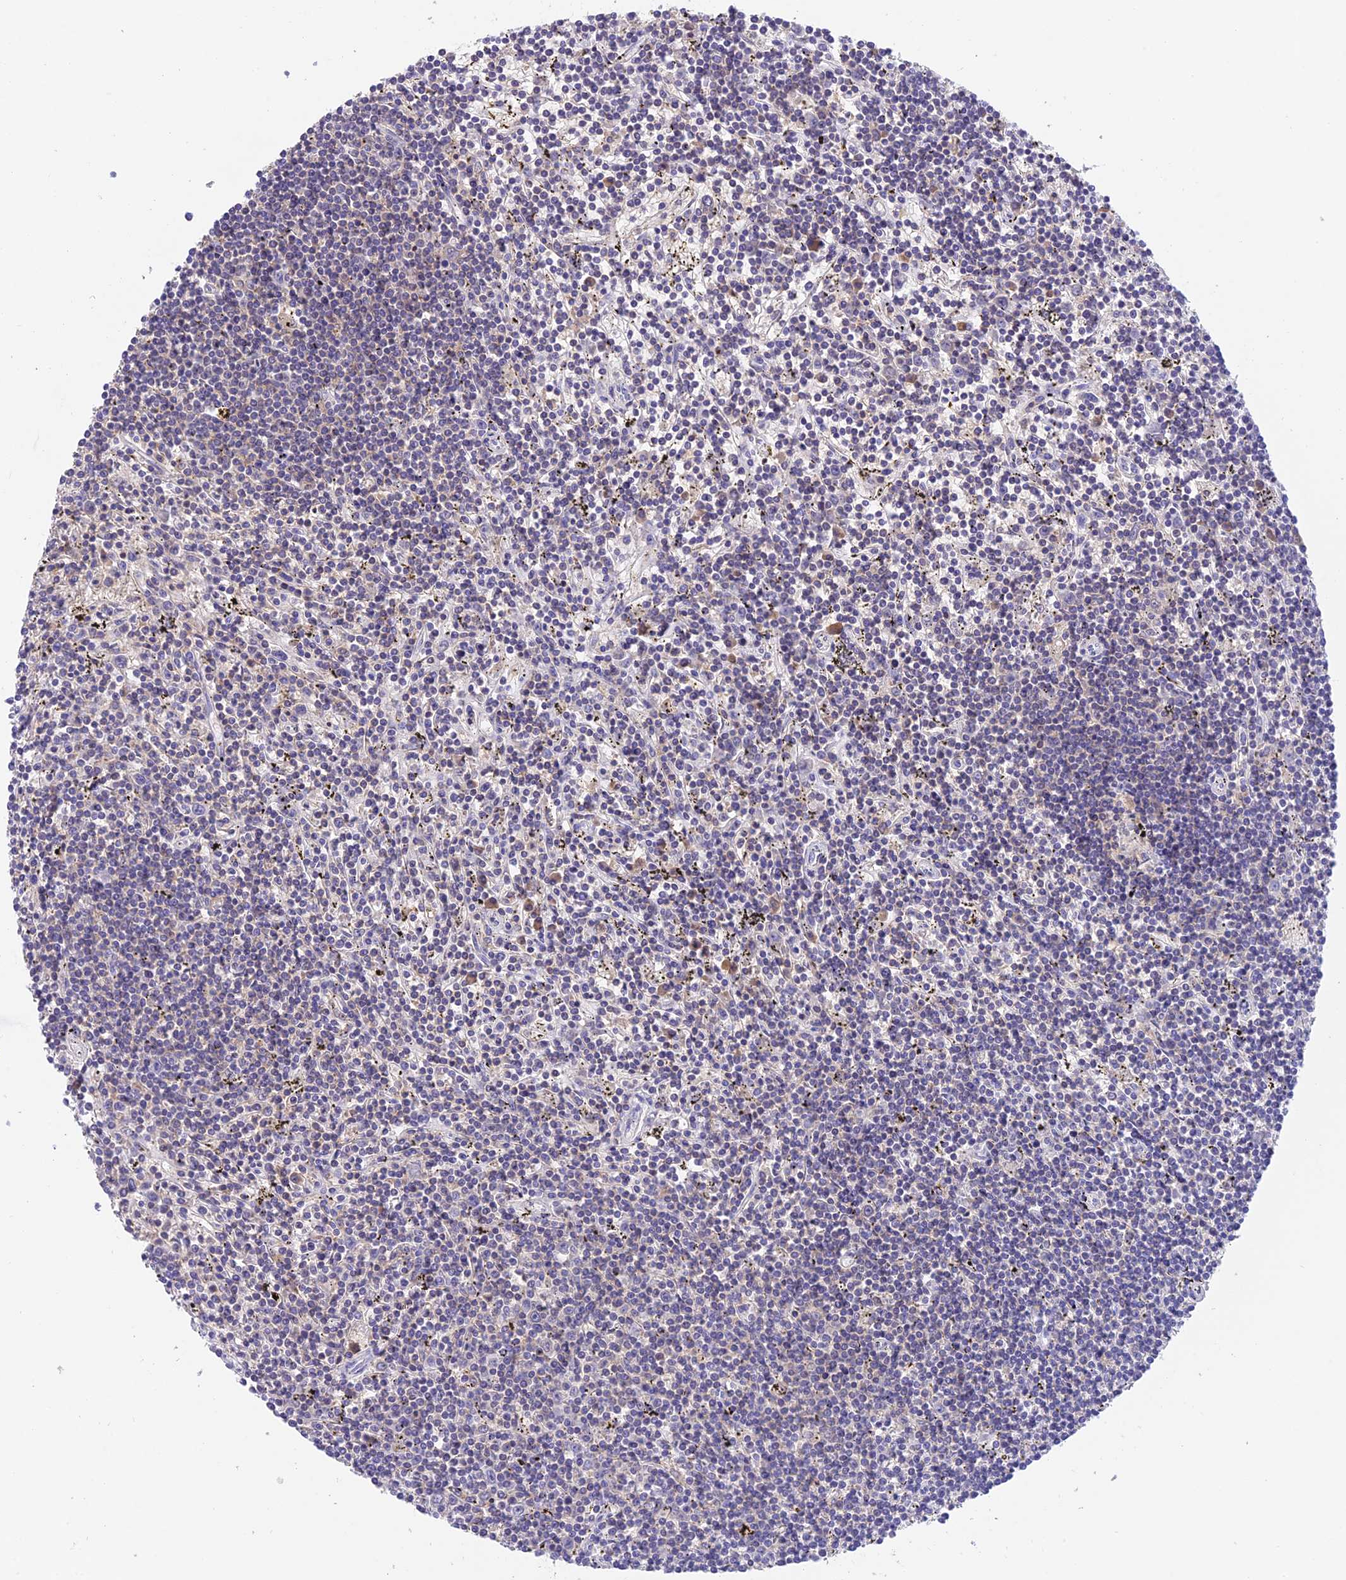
{"staining": {"intensity": "negative", "quantity": "none", "location": "none"}, "tissue": "lymphoma", "cell_type": "Tumor cells", "image_type": "cancer", "snomed": [{"axis": "morphology", "description": "Malignant lymphoma, non-Hodgkin's type, Low grade"}, {"axis": "topography", "description": "Spleen"}], "caption": "IHC histopathology image of neoplastic tissue: malignant lymphoma, non-Hodgkin's type (low-grade) stained with DAB (3,3'-diaminobenzidine) shows no significant protein staining in tumor cells.", "gene": "LPXN", "patient": {"sex": "male", "age": 76}}